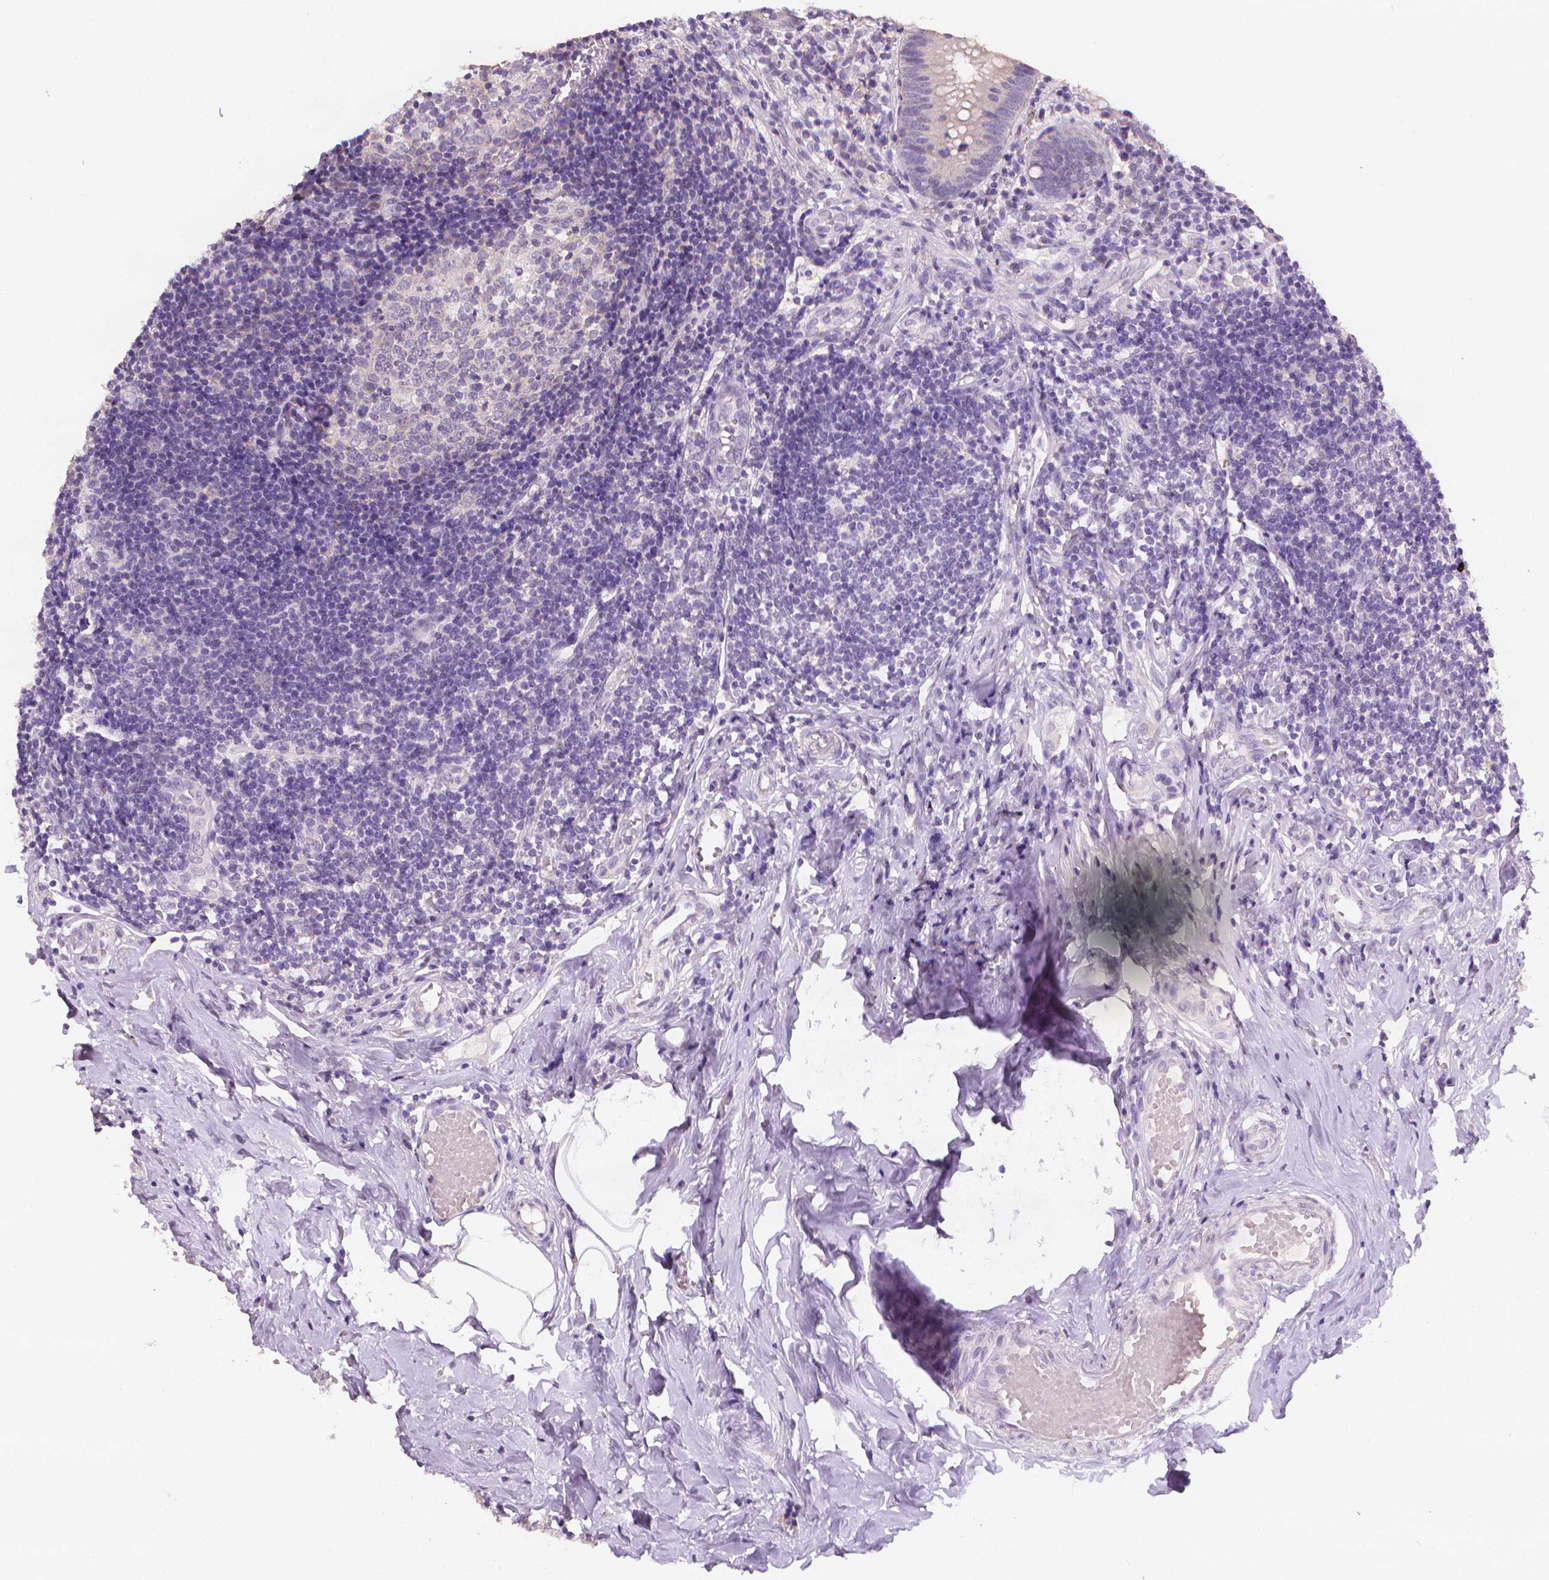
{"staining": {"intensity": "weak", "quantity": ">75%", "location": "cytoplasmic/membranous"}, "tissue": "appendix", "cell_type": "Glandular cells", "image_type": "normal", "snomed": [{"axis": "morphology", "description": "Normal tissue, NOS"}, {"axis": "topography", "description": "Appendix"}], "caption": "Unremarkable appendix was stained to show a protein in brown. There is low levels of weak cytoplasmic/membranous expression in about >75% of glandular cells. The staining was performed using DAB (3,3'-diaminobenzidine), with brown indicating positive protein expression. Nuclei are stained blue with hematoxylin.", "gene": "FASN", "patient": {"sex": "female", "age": 32}}